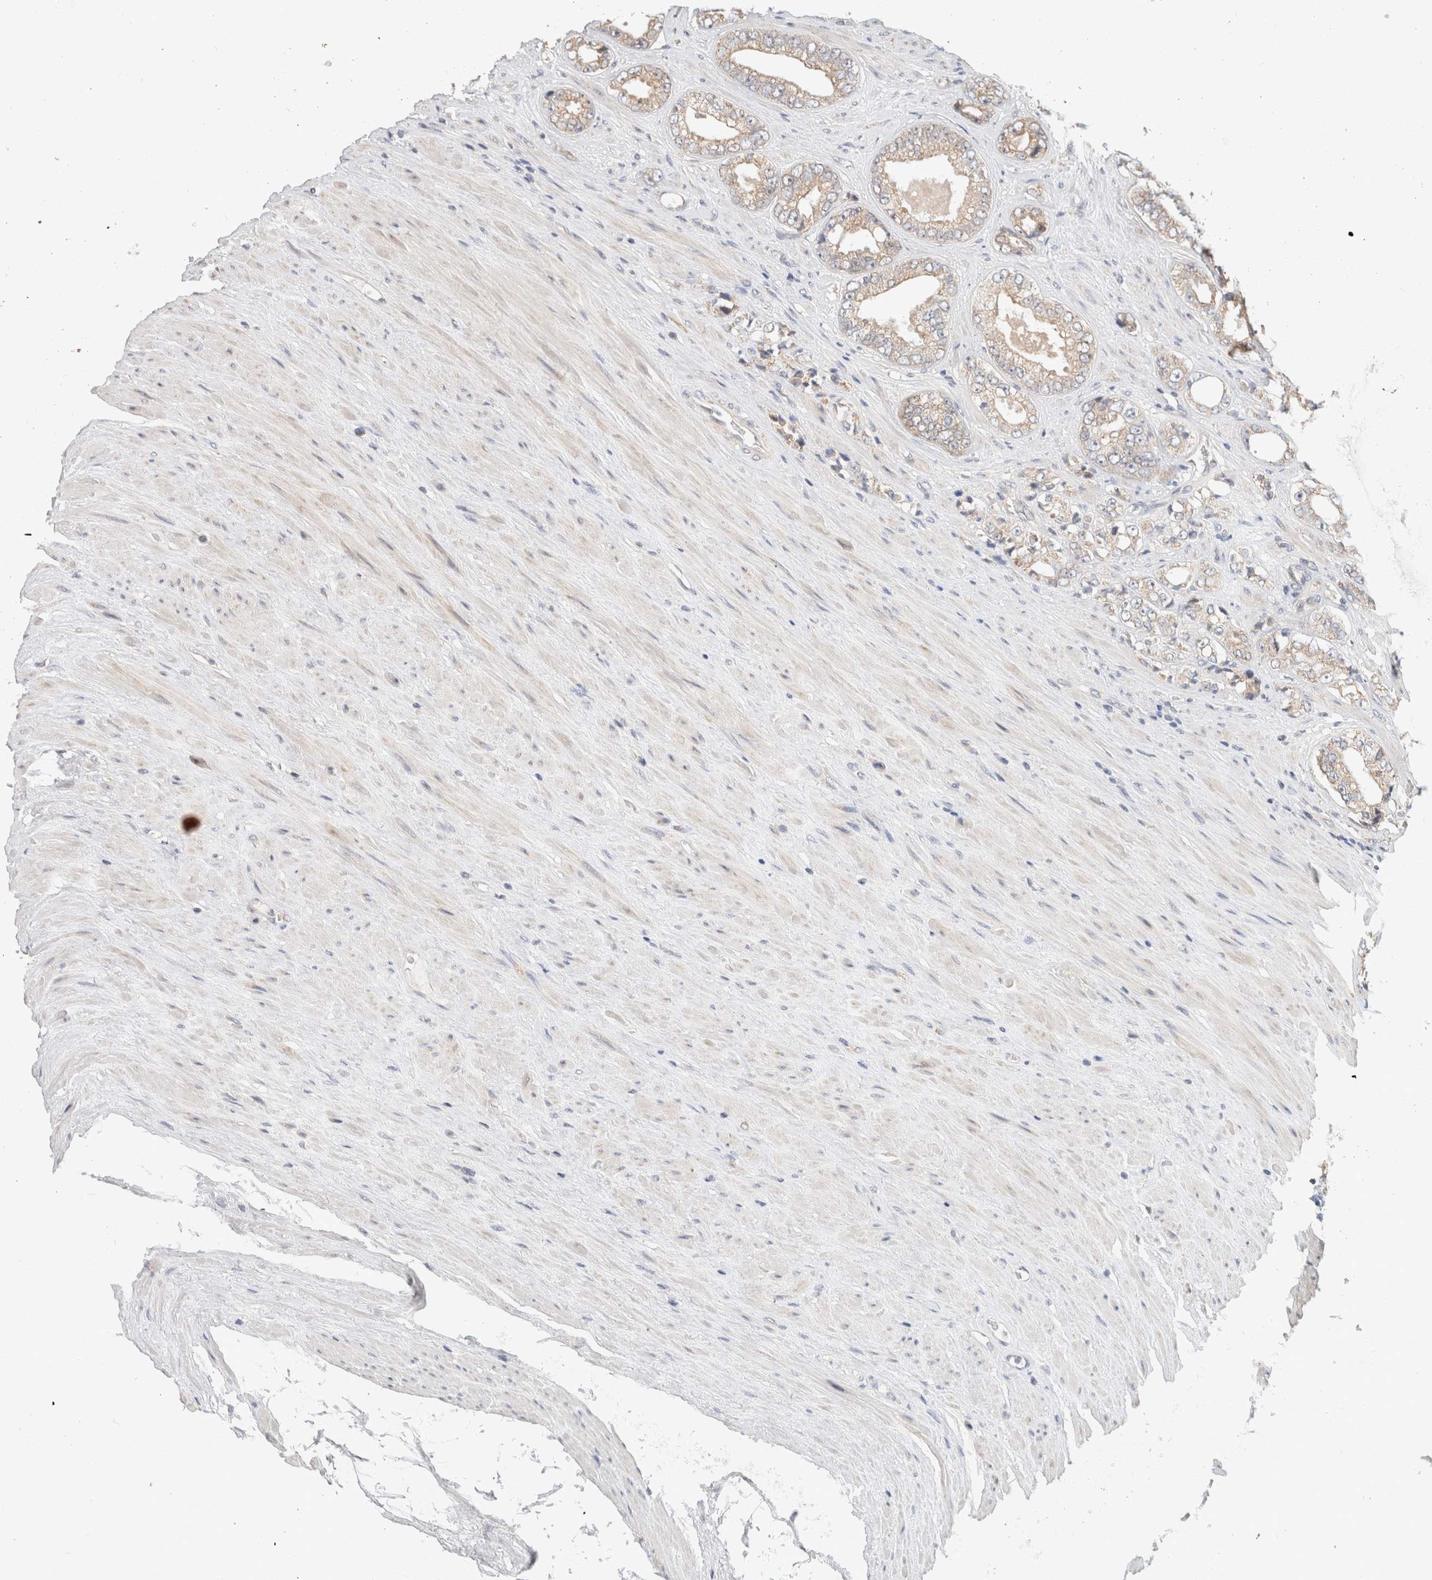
{"staining": {"intensity": "weak", "quantity": ">75%", "location": "cytoplasmic/membranous"}, "tissue": "prostate cancer", "cell_type": "Tumor cells", "image_type": "cancer", "snomed": [{"axis": "morphology", "description": "Adenocarcinoma, High grade"}, {"axis": "topography", "description": "Prostate"}], "caption": "The histopathology image exhibits staining of prostate adenocarcinoma (high-grade), revealing weak cytoplasmic/membranous protein expression (brown color) within tumor cells.", "gene": "CA13", "patient": {"sex": "male", "age": 61}}